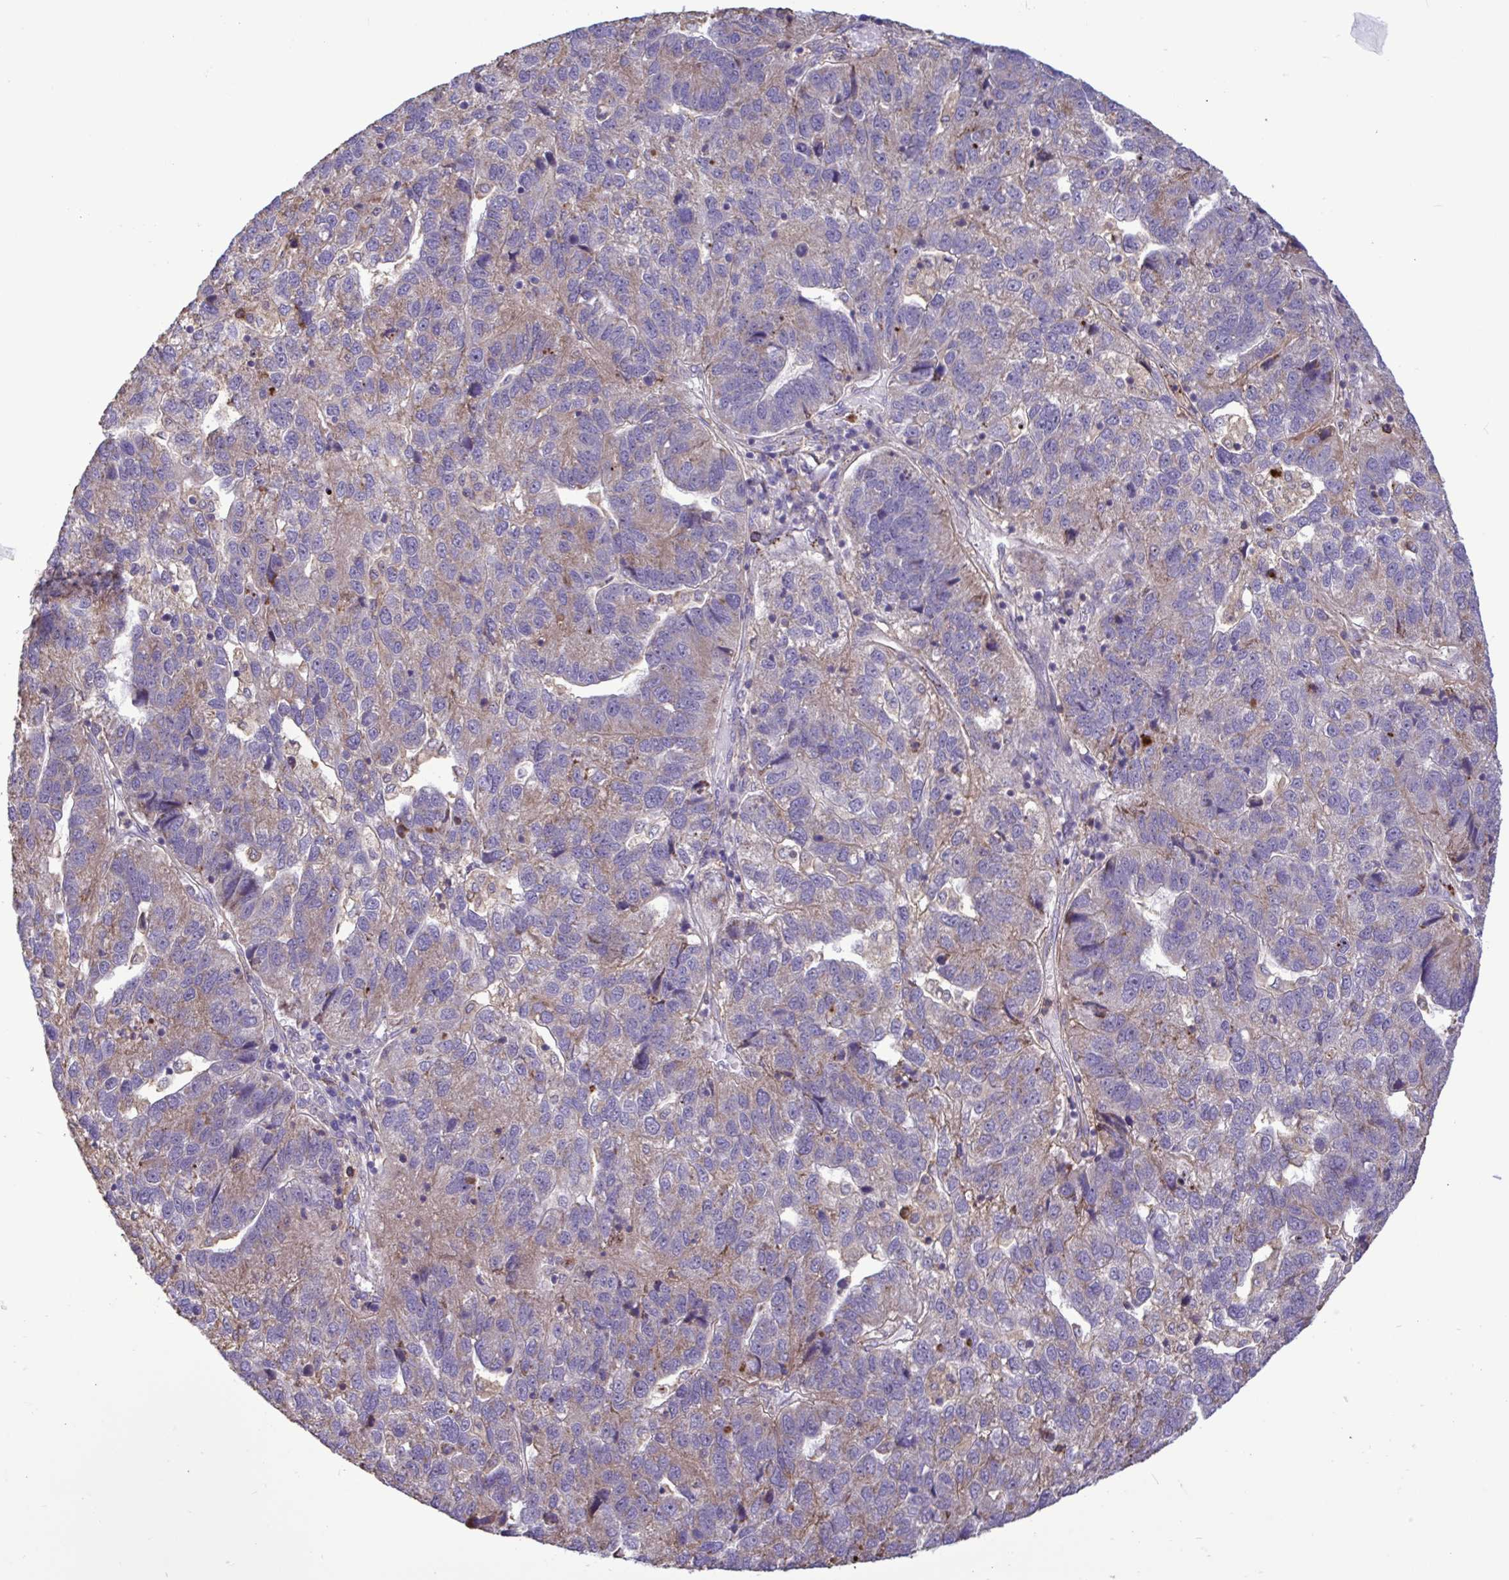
{"staining": {"intensity": "weak", "quantity": "25%-75%", "location": "cytoplasmic/membranous"}, "tissue": "pancreatic cancer", "cell_type": "Tumor cells", "image_type": "cancer", "snomed": [{"axis": "morphology", "description": "Adenocarcinoma, NOS"}, {"axis": "topography", "description": "Pancreas"}], "caption": "IHC histopathology image of human pancreatic cancer (adenocarcinoma) stained for a protein (brown), which reveals low levels of weak cytoplasmic/membranous staining in about 25%-75% of tumor cells.", "gene": "CD101", "patient": {"sex": "female", "age": 61}}